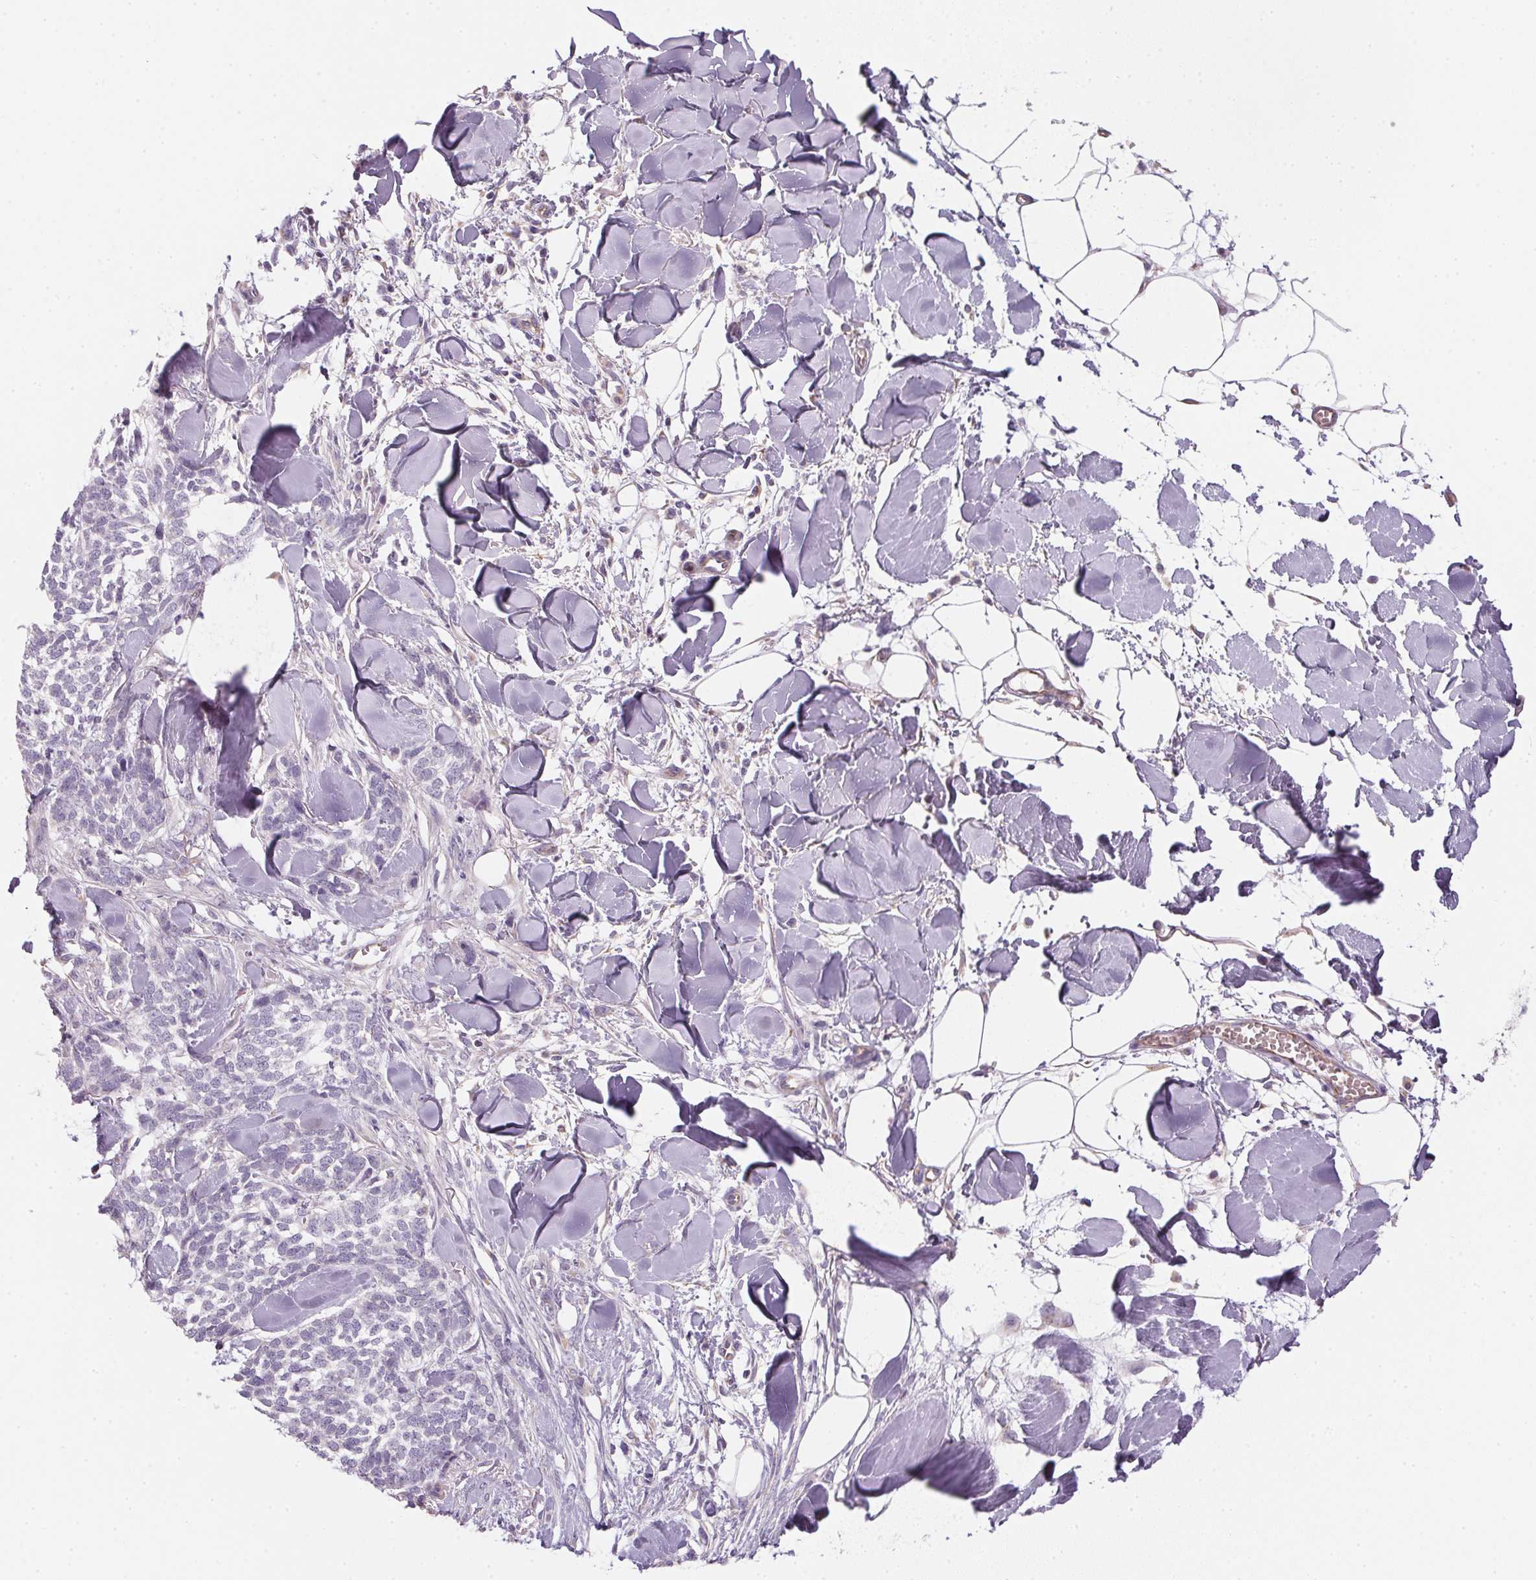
{"staining": {"intensity": "negative", "quantity": "none", "location": "none"}, "tissue": "skin cancer", "cell_type": "Tumor cells", "image_type": "cancer", "snomed": [{"axis": "morphology", "description": "Basal cell carcinoma"}, {"axis": "topography", "description": "Skin"}], "caption": "Skin basal cell carcinoma stained for a protein using immunohistochemistry exhibits no expression tumor cells.", "gene": "SMYD1", "patient": {"sex": "female", "age": 59}}